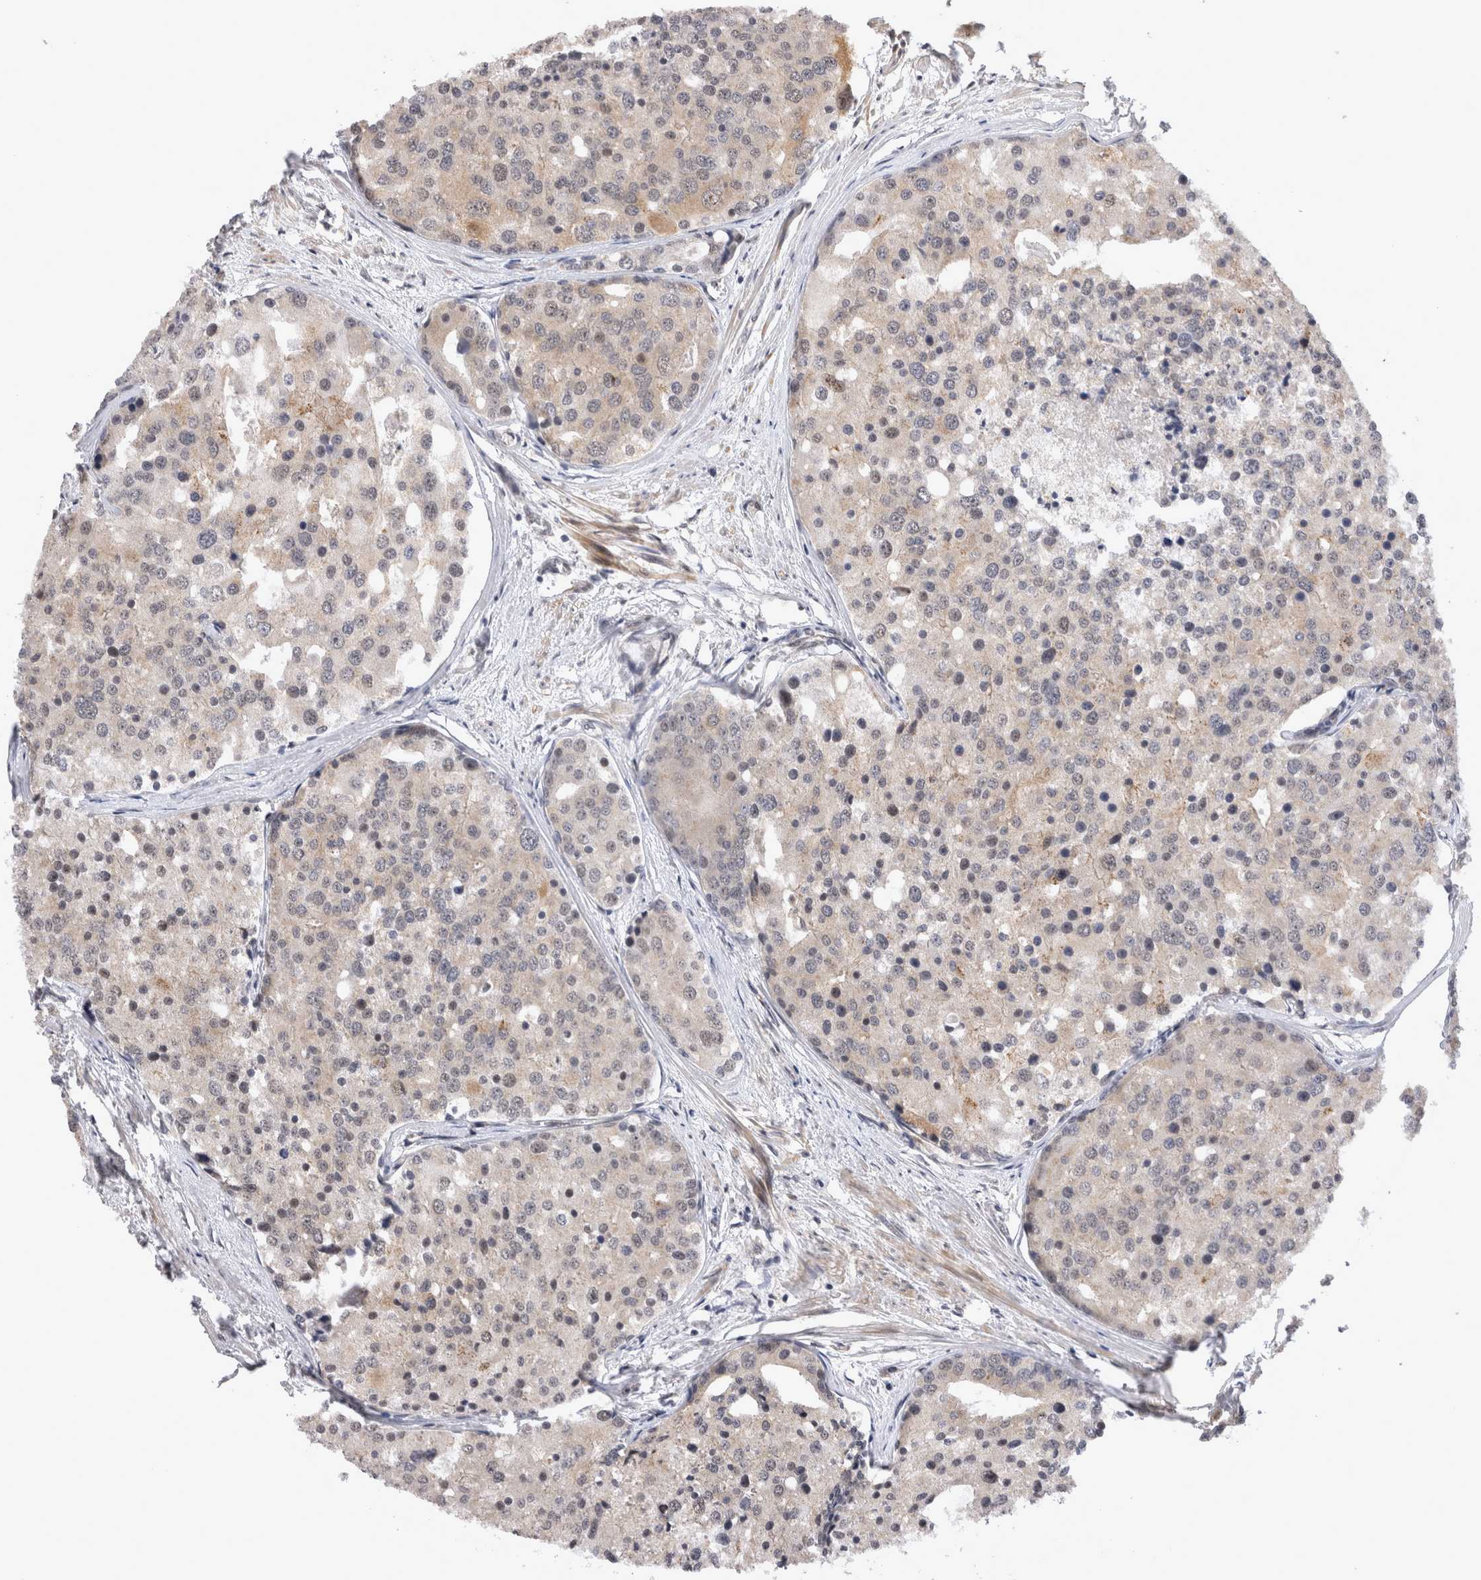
{"staining": {"intensity": "negative", "quantity": "none", "location": "none"}, "tissue": "prostate cancer", "cell_type": "Tumor cells", "image_type": "cancer", "snomed": [{"axis": "morphology", "description": "Adenocarcinoma, High grade"}, {"axis": "topography", "description": "Prostate"}], "caption": "Prostate cancer was stained to show a protein in brown. There is no significant staining in tumor cells.", "gene": "TMEM65", "patient": {"sex": "male", "age": 50}}